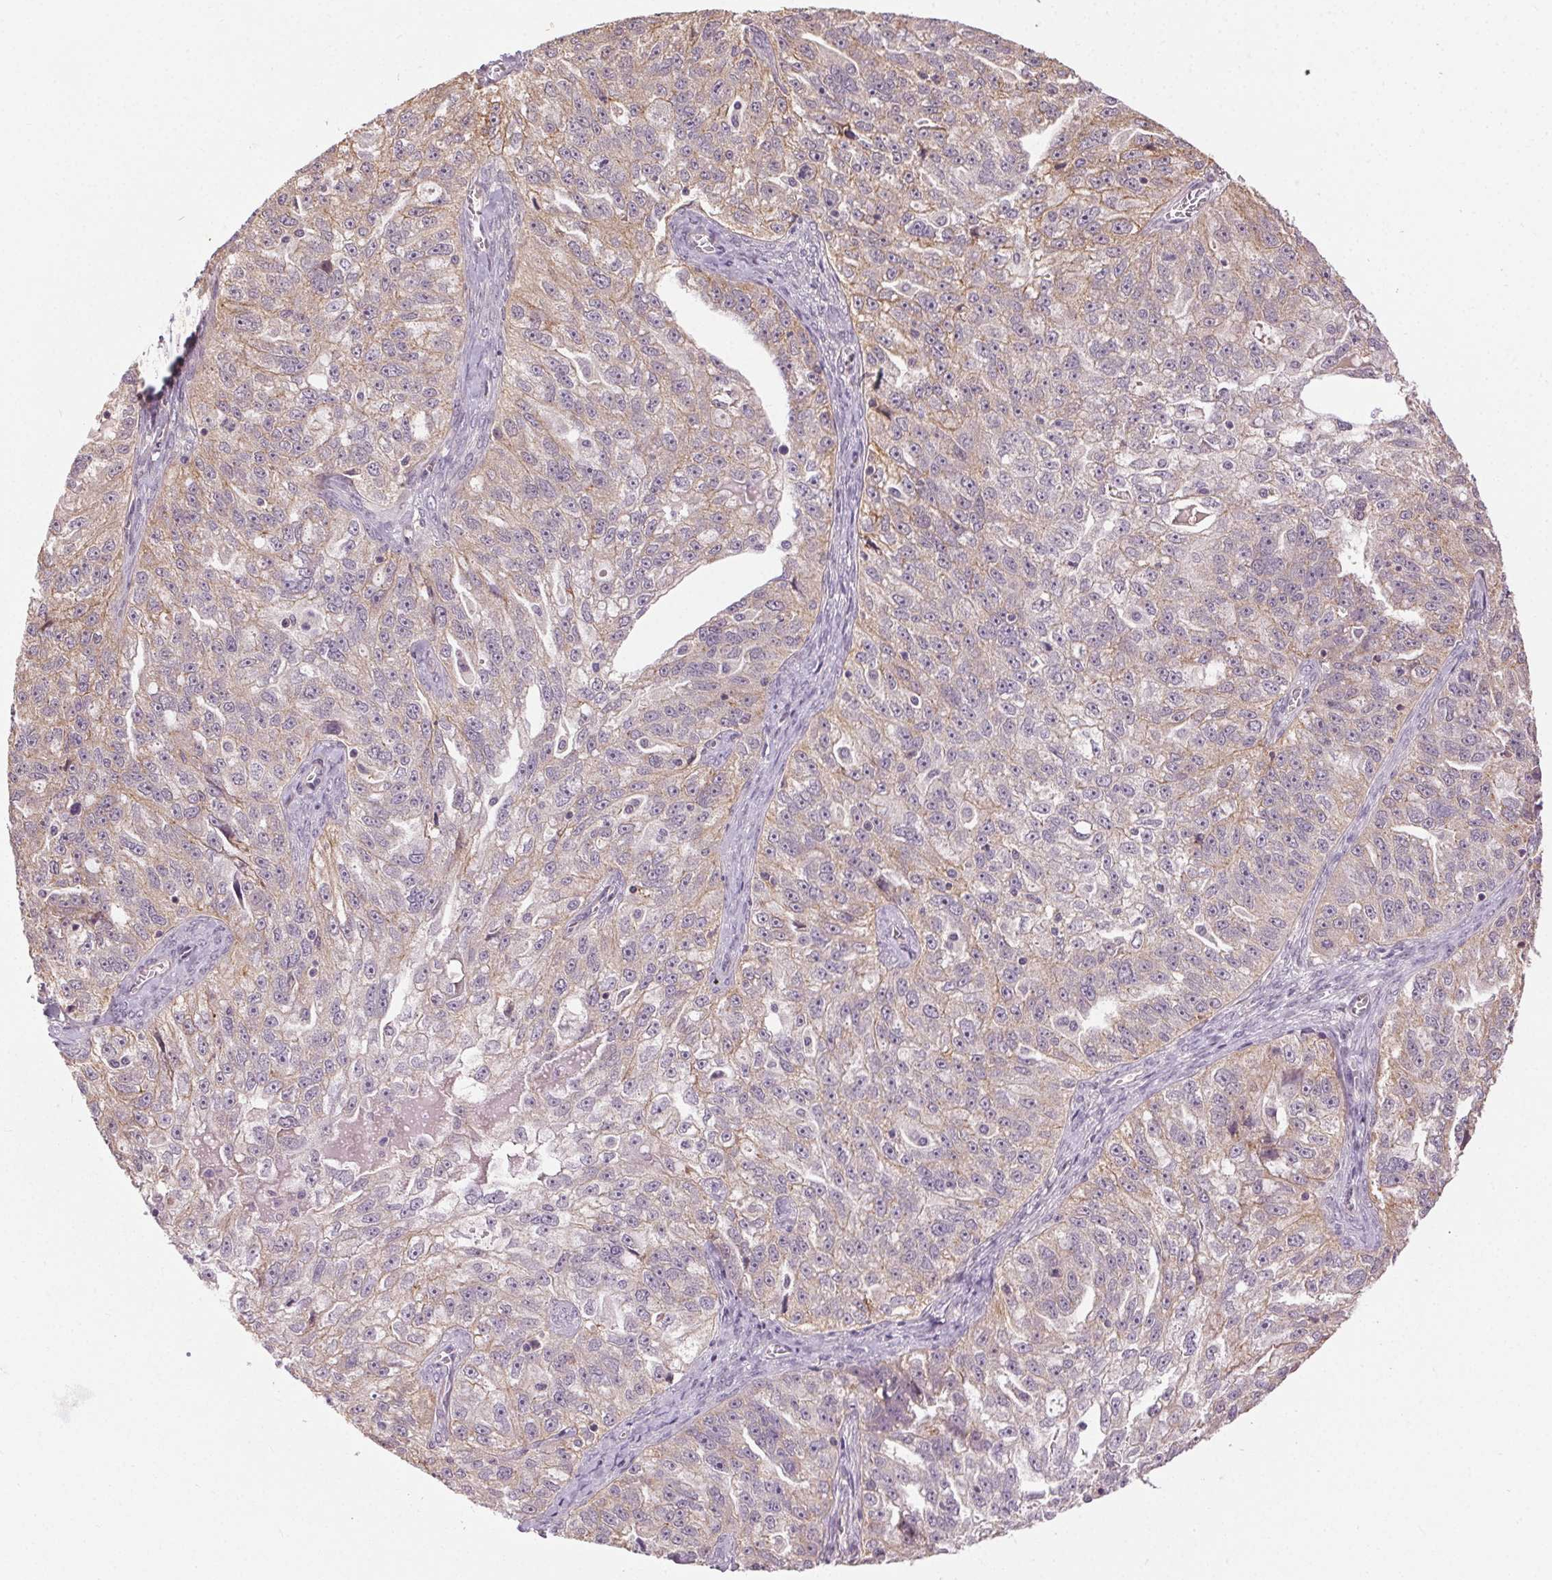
{"staining": {"intensity": "weak", "quantity": "<25%", "location": "cytoplasmic/membranous"}, "tissue": "ovarian cancer", "cell_type": "Tumor cells", "image_type": "cancer", "snomed": [{"axis": "morphology", "description": "Cystadenocarcinoma, serous, NOS"}, {"axis": "topography", "description": "Ovary"}], "caption": "This is an immunohistochemistry photomicrograph of human ovarian cancer. There is no expression in tumor cells.", "gene": "ATP1B3", "patient": {"sex": "female", "age": 51}}